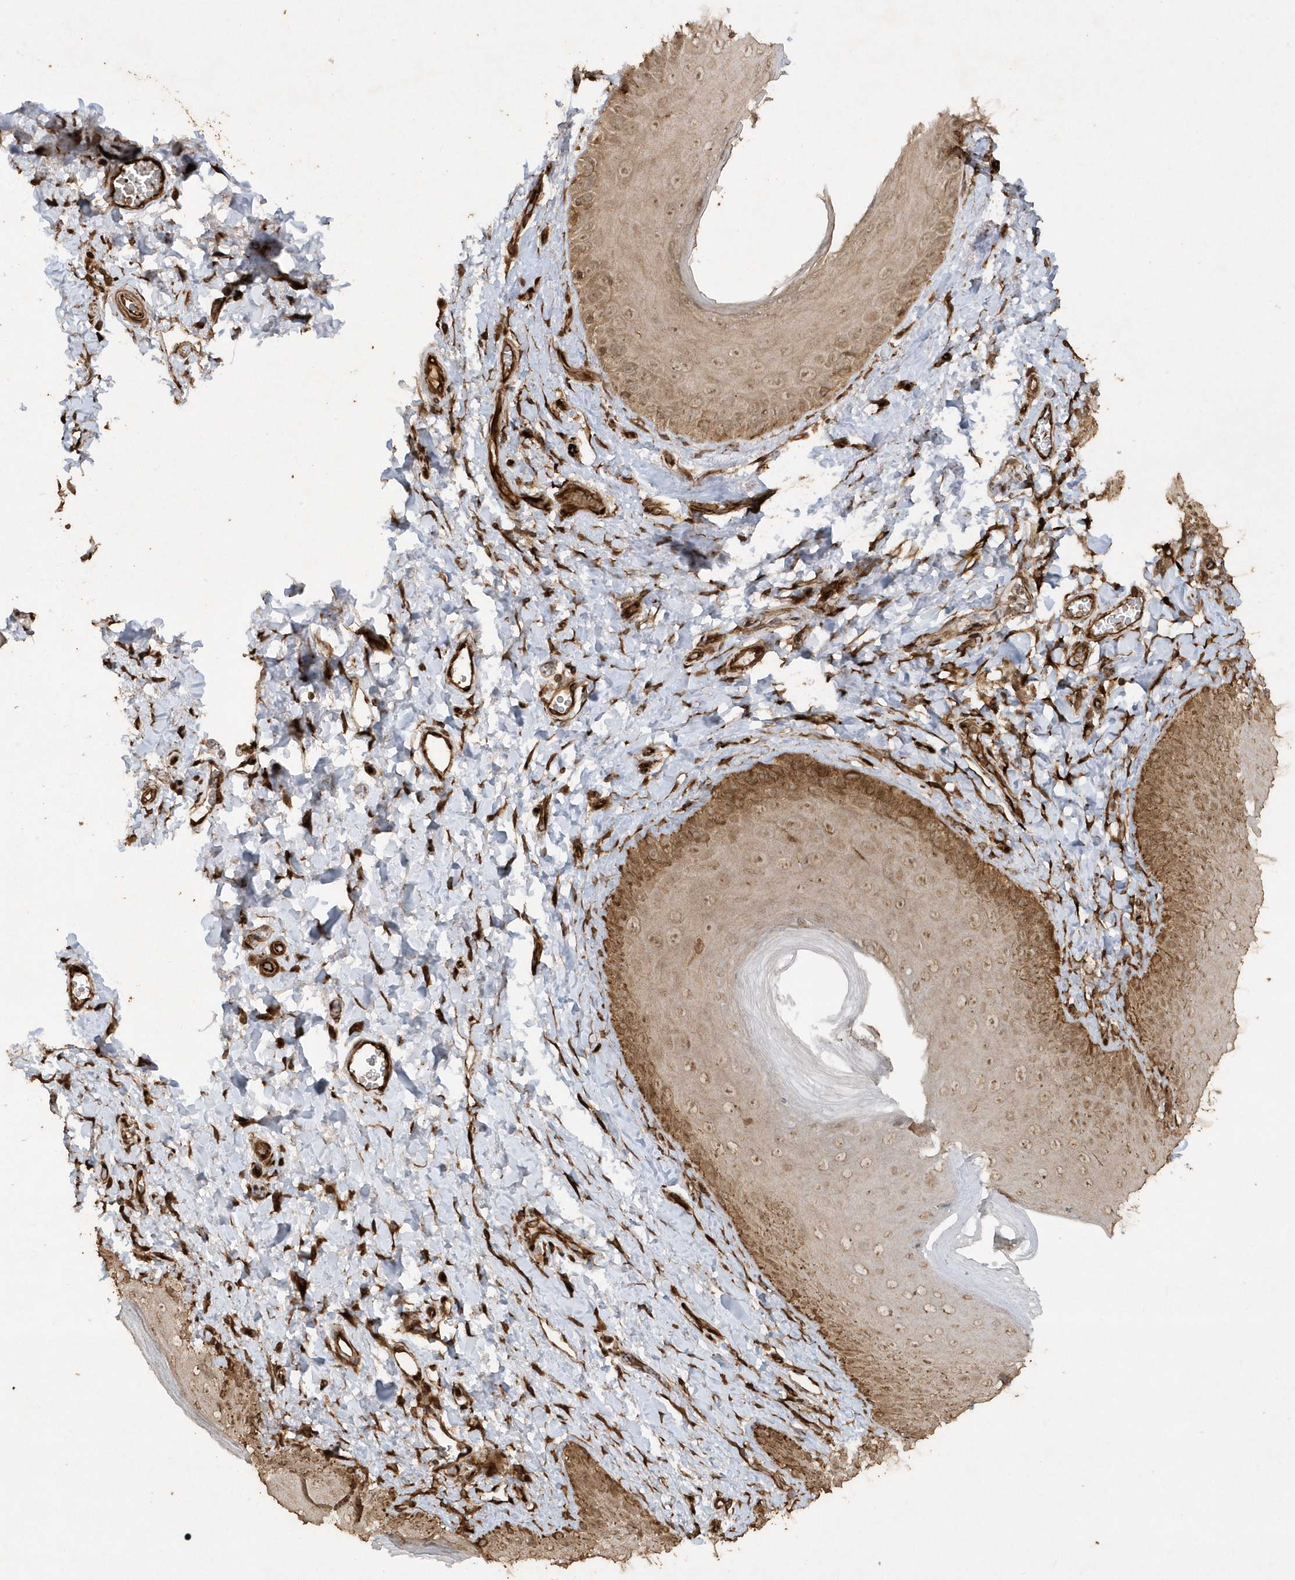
{"staining": {"intensity": "moderate", "quantity": ">75%", "location": "cytoplasmic/membranous,nuclear"}, "tissue": "skin", "cell_type": "Epidermal cells", "image_type": "normal", "snomed": [{"axis": "morphology", "description": "Normal tissue, NOS"}, {"axis": "topography", "description": "Anal"}], "caption": "DAB immunohistochemical staining of unremarkable skin demonstrates moderate cytoplasmic/membranous,nuclear protein positivity in approximately >75% of epidermal cells.", "gene": "AVPI1", "patient": {"sex": "male", "age": 44}}